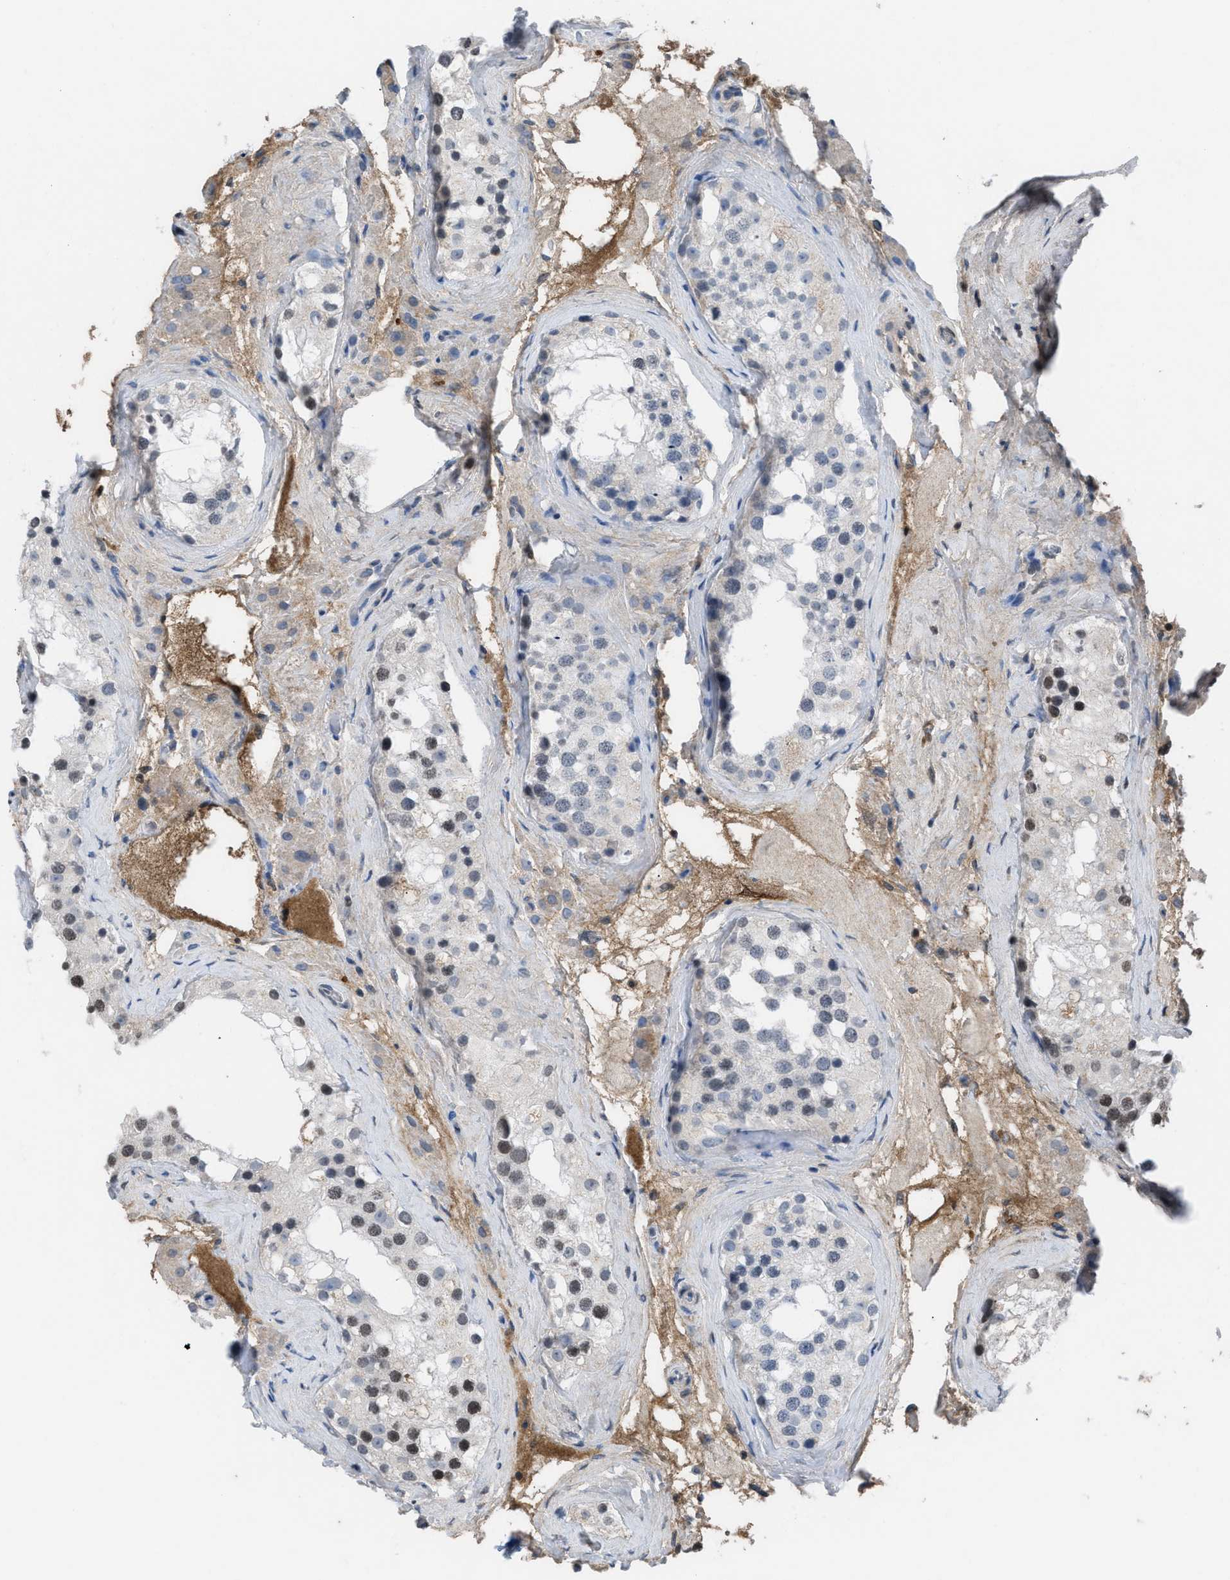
{"staining": {"intensity": "moderate", "quantity": "<25%", "location": "nuclear"}, "tissue": "testis", "cell_type": "Cells in seminiferous ducts", "image_type": "normal", "snomed": [{"axis": "morphology", "description": "Normal tissue, NOS"}, {"axis": "morphology", "description": "Seminoma, NOS"}, {"axis": "topography", "description": "Testis"}], "caption": "Immunohistochemical staining of unremarkable human testis exhibits <25% levels of moderate nuclear protein staining in about <25% of cells in seminiferous ducts. (DAB (3,3'-diaminobenzidine) IHC, brown staining for protein, blue staining for nuclei).", "gene": "HPX", "patient": {"sex": "male", "age": 71}}